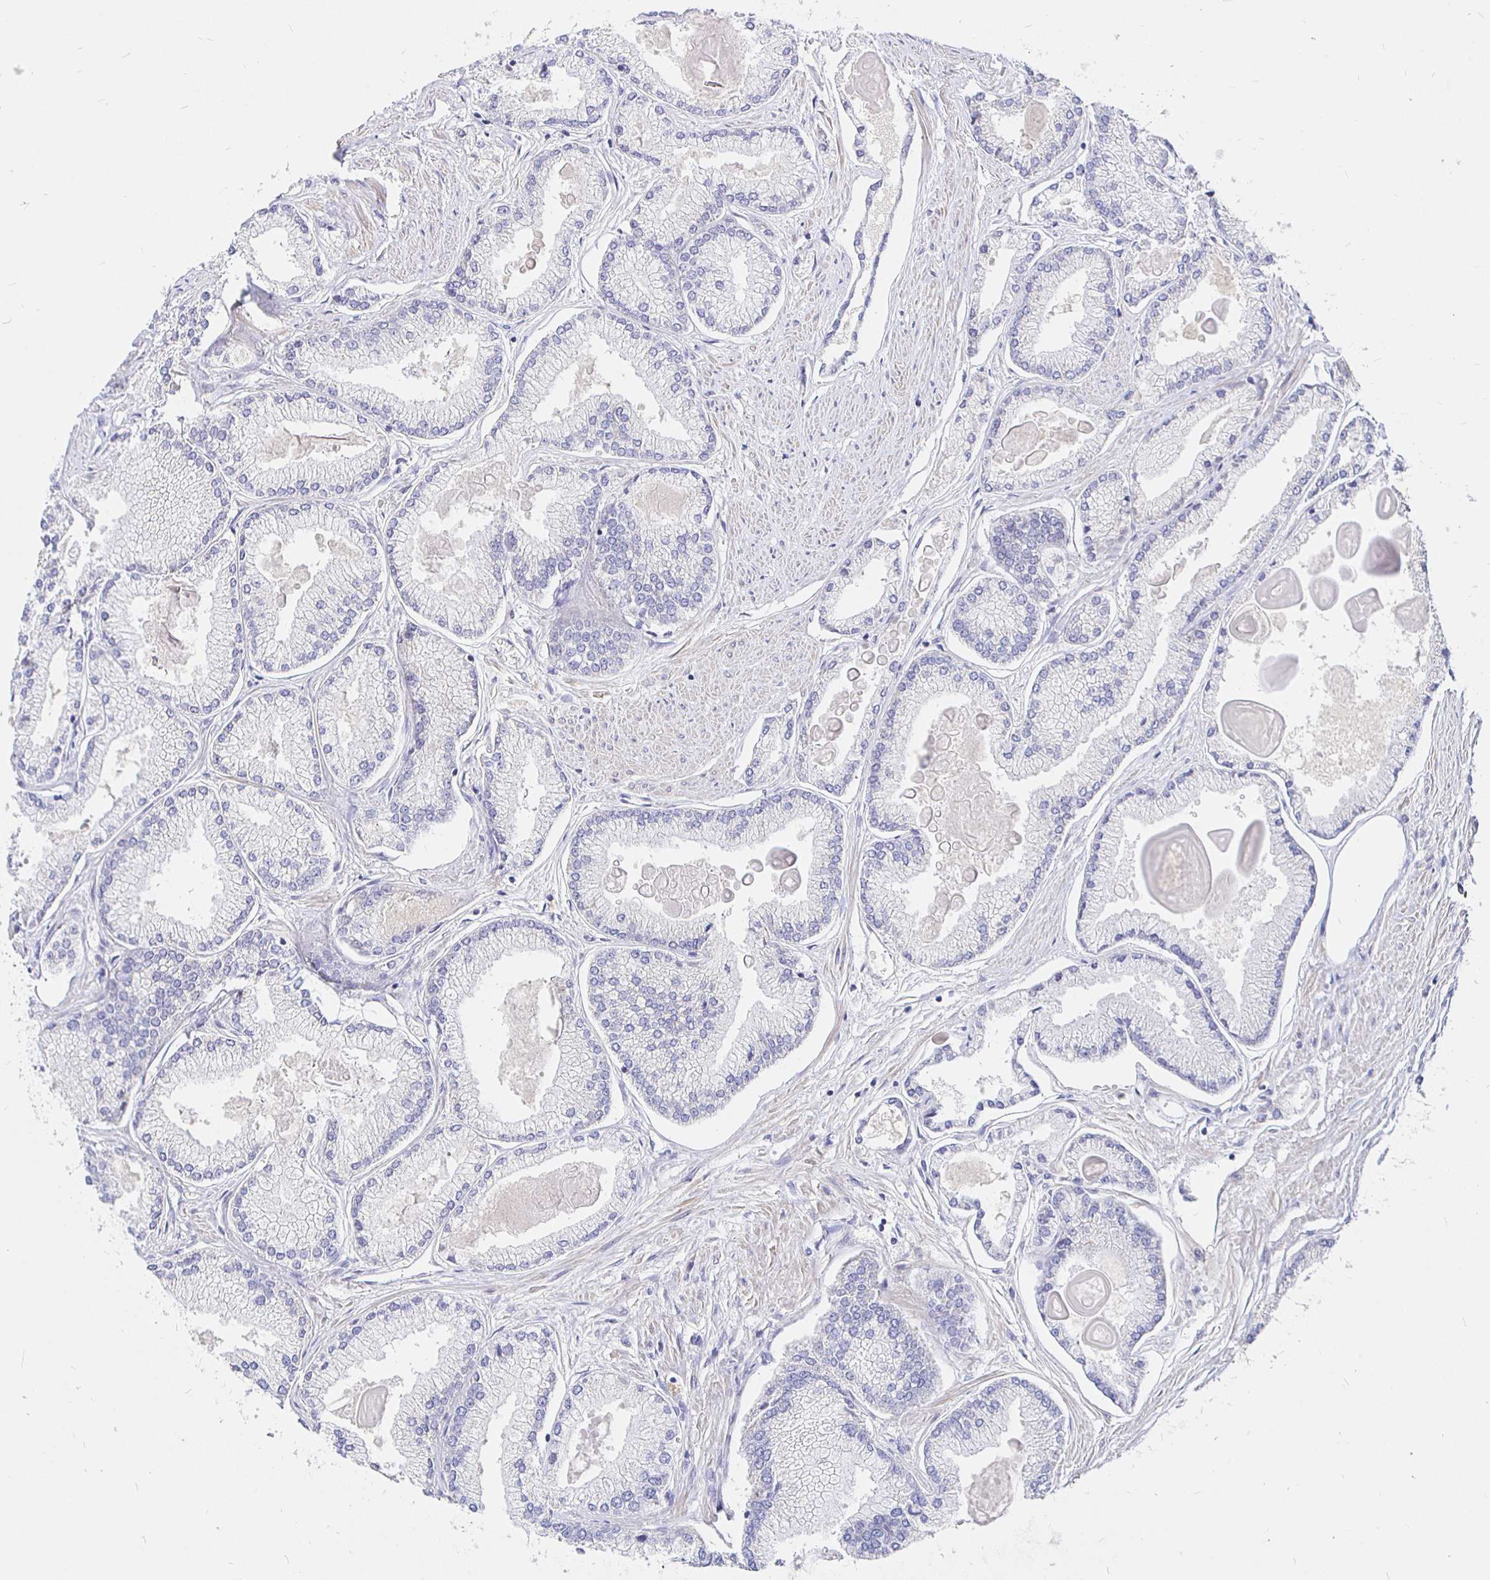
{"staining": {"intensity": "negative", "quantity": "none", "location": "none"}, "tissue": "prostate cancer", "cell_type": "Tumor cells", "image_type": "cancer", "snomed": [{"axis": "morphology", "description": "Adenocarcinoma, High grade"}, {"axis": "topography", "description": "Prostate"}], "caption": "Human prostate cancer stained for a protein using immunohistochemistry (IHC) exhibits no positivity in tumor cells.", "gene": "PALM2AKAP2", "patient": {"sex": "male", "age": 68}}